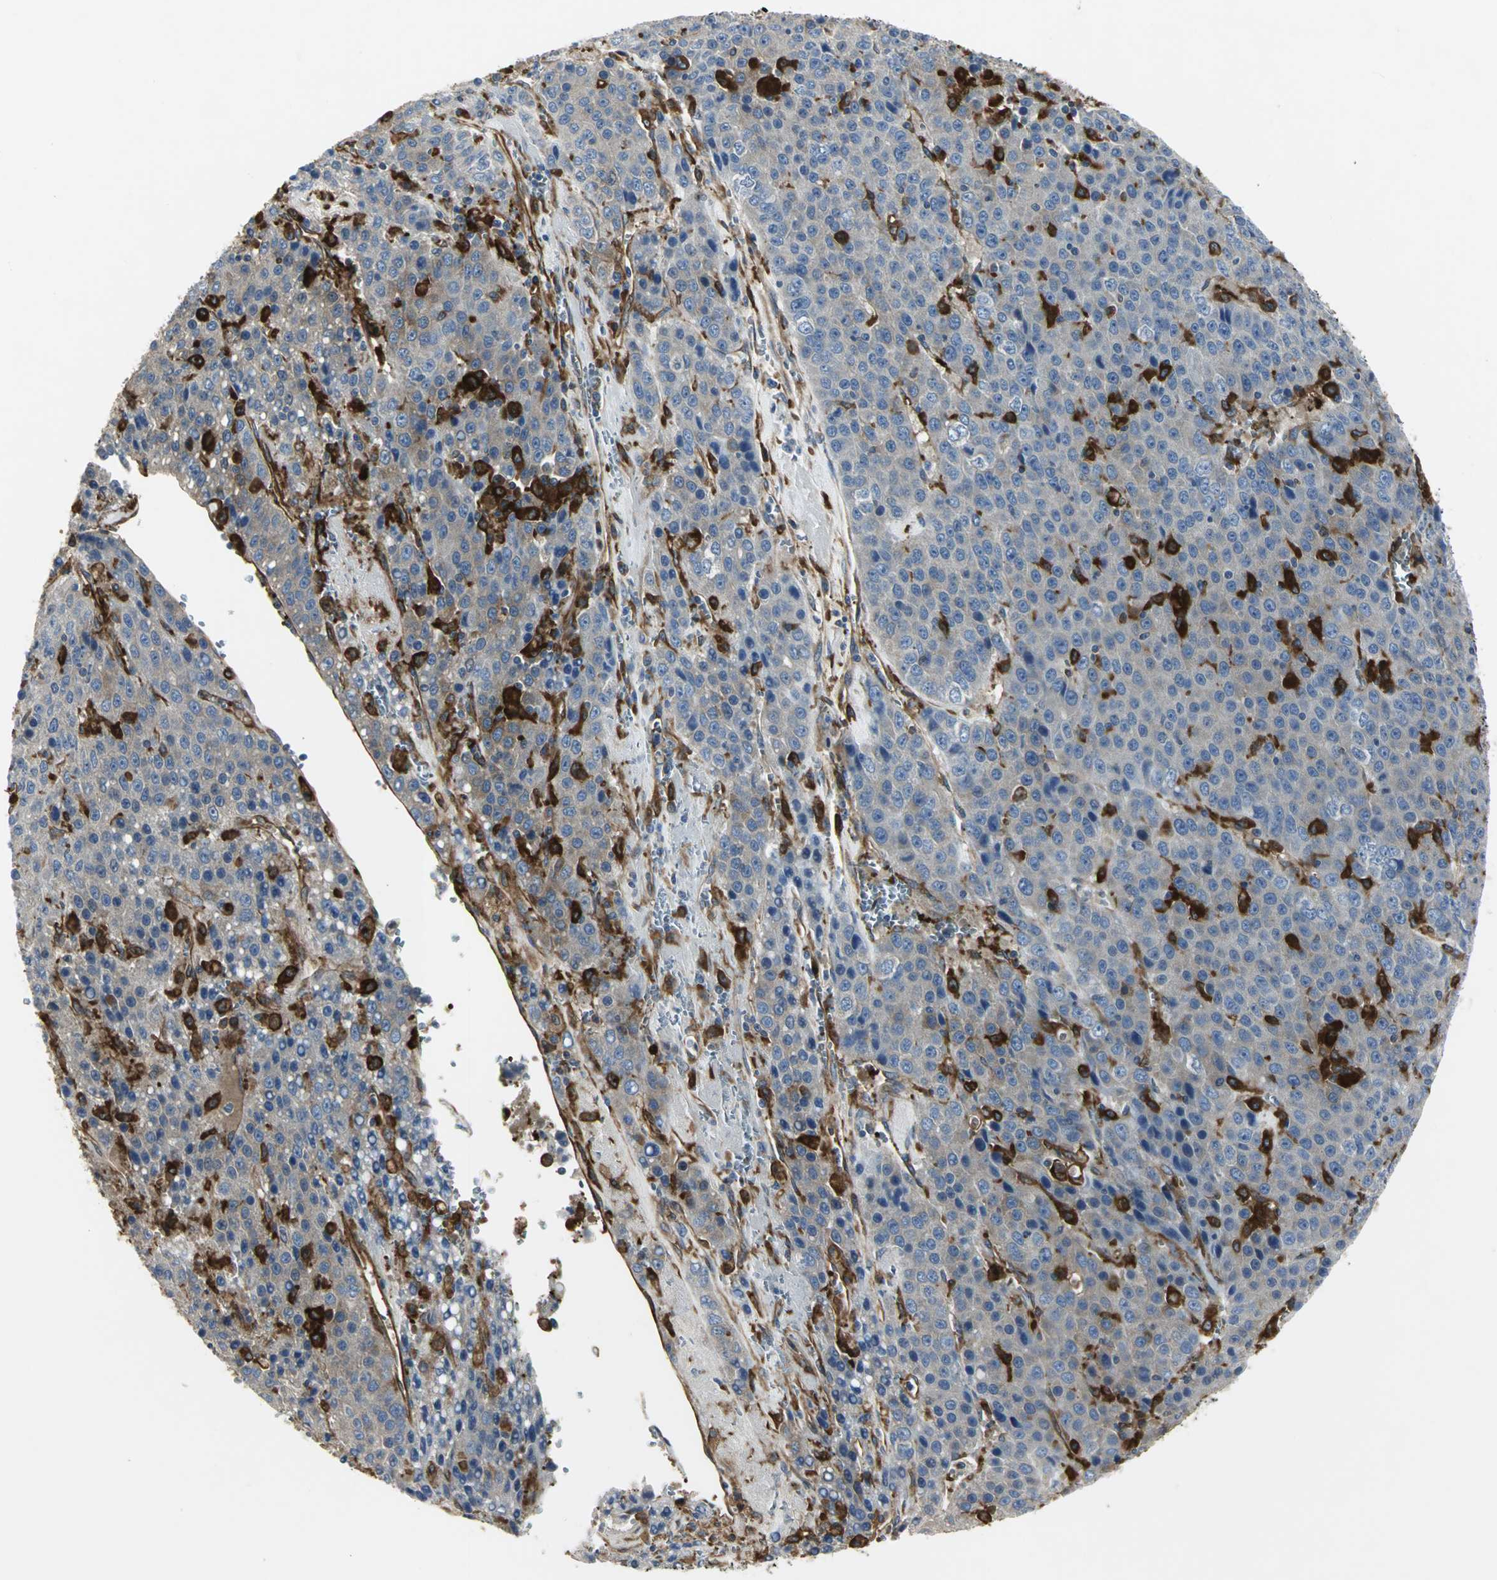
{"staining": {"intensity": "moderate", "quantity": "25%-75%", "location": "cytoplasmic/membranous"}, "tissue": "liver cancer", "cell_type": "Tumor cells", "image_type": "cancer", "snomed": [{"axis": "morphology", "description": "Carcinoma, Hepatocellular, NOS"}, {"axis": "topography", "description": "Liver"}], "caption": "Immunohistochemistry (DAB) staining of hepatocellular carcinoma (liver) demonstrates moderate cytoplasmic/membranous protein expression in about 25%-75% of tumor cells. Immunohistochemistry stains the protein in brown and the nuclei are stained blue.", "gene": "CHRNB1", "patient": {"sex": "female", "age": 53}}